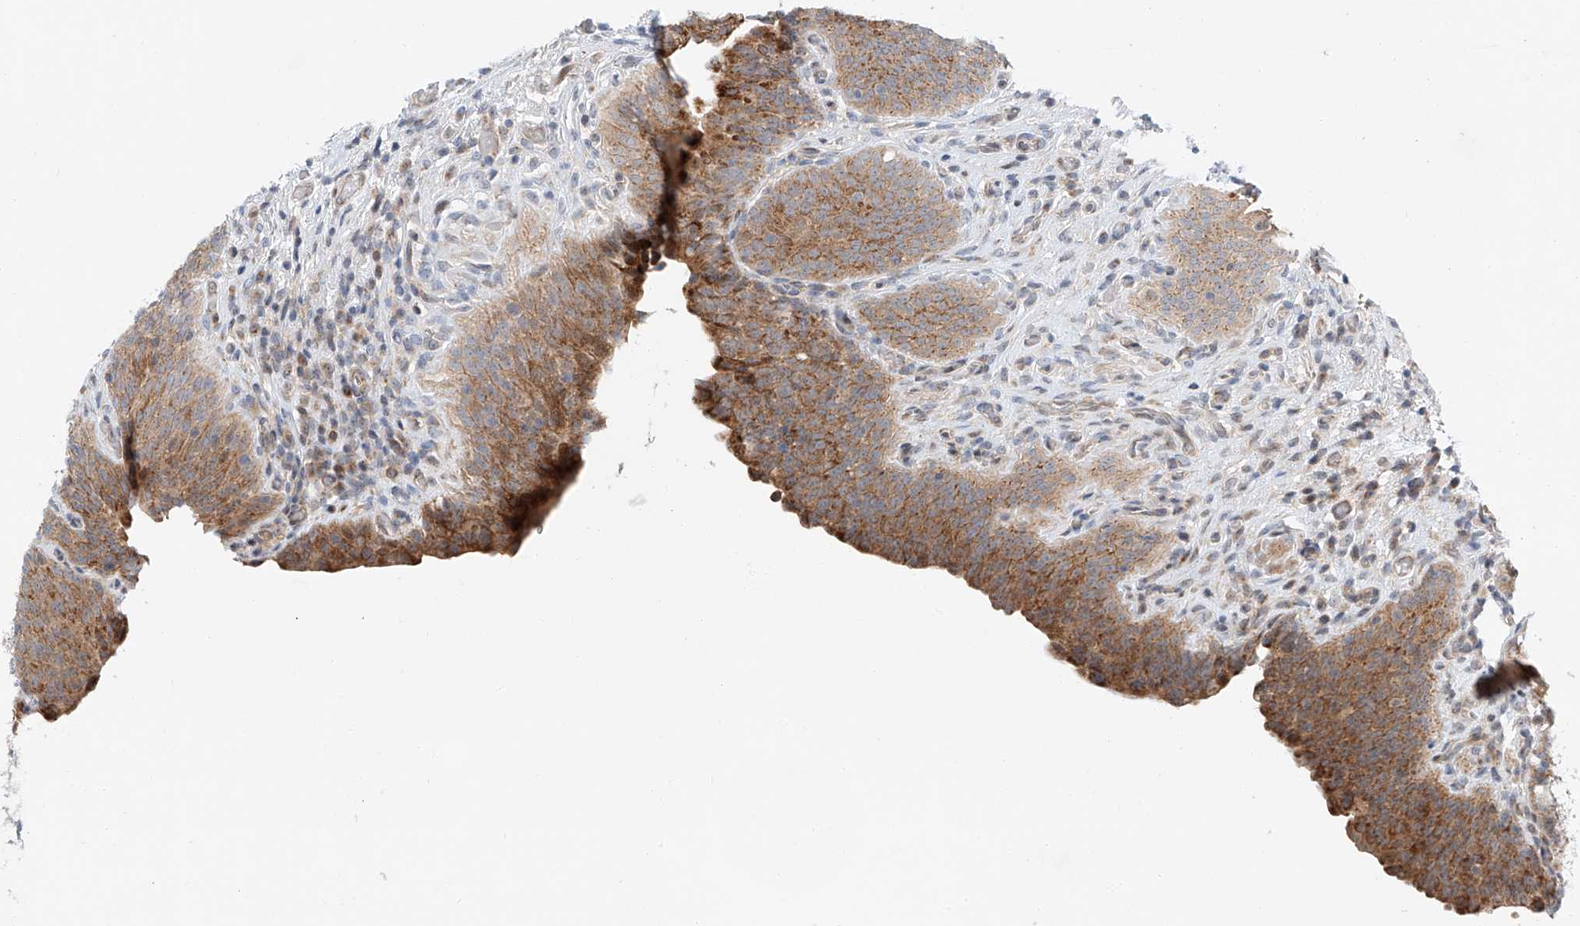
{"staining": {"intensity": "strong", "quantity": "25%-75%", "location": "cytoplasmic/membranous"}, "tissue": "urinary bladder", "cell_type": "Urothelial cells", "image_type": "normal", "snomed": [{"axis": "morphology", "description": "Normal tissue, NOS"}, {"axis": "topography", "description": "Urinary bladder"}], "caption": "Immunohistochemical staining of unremarkable urinary bladder shows strong cytoplasmic/membranous protein expression in about 25%-75% of urothelial cells.", "gene": "CLDND1", "patient": {"sex": "male", "age": 83}}